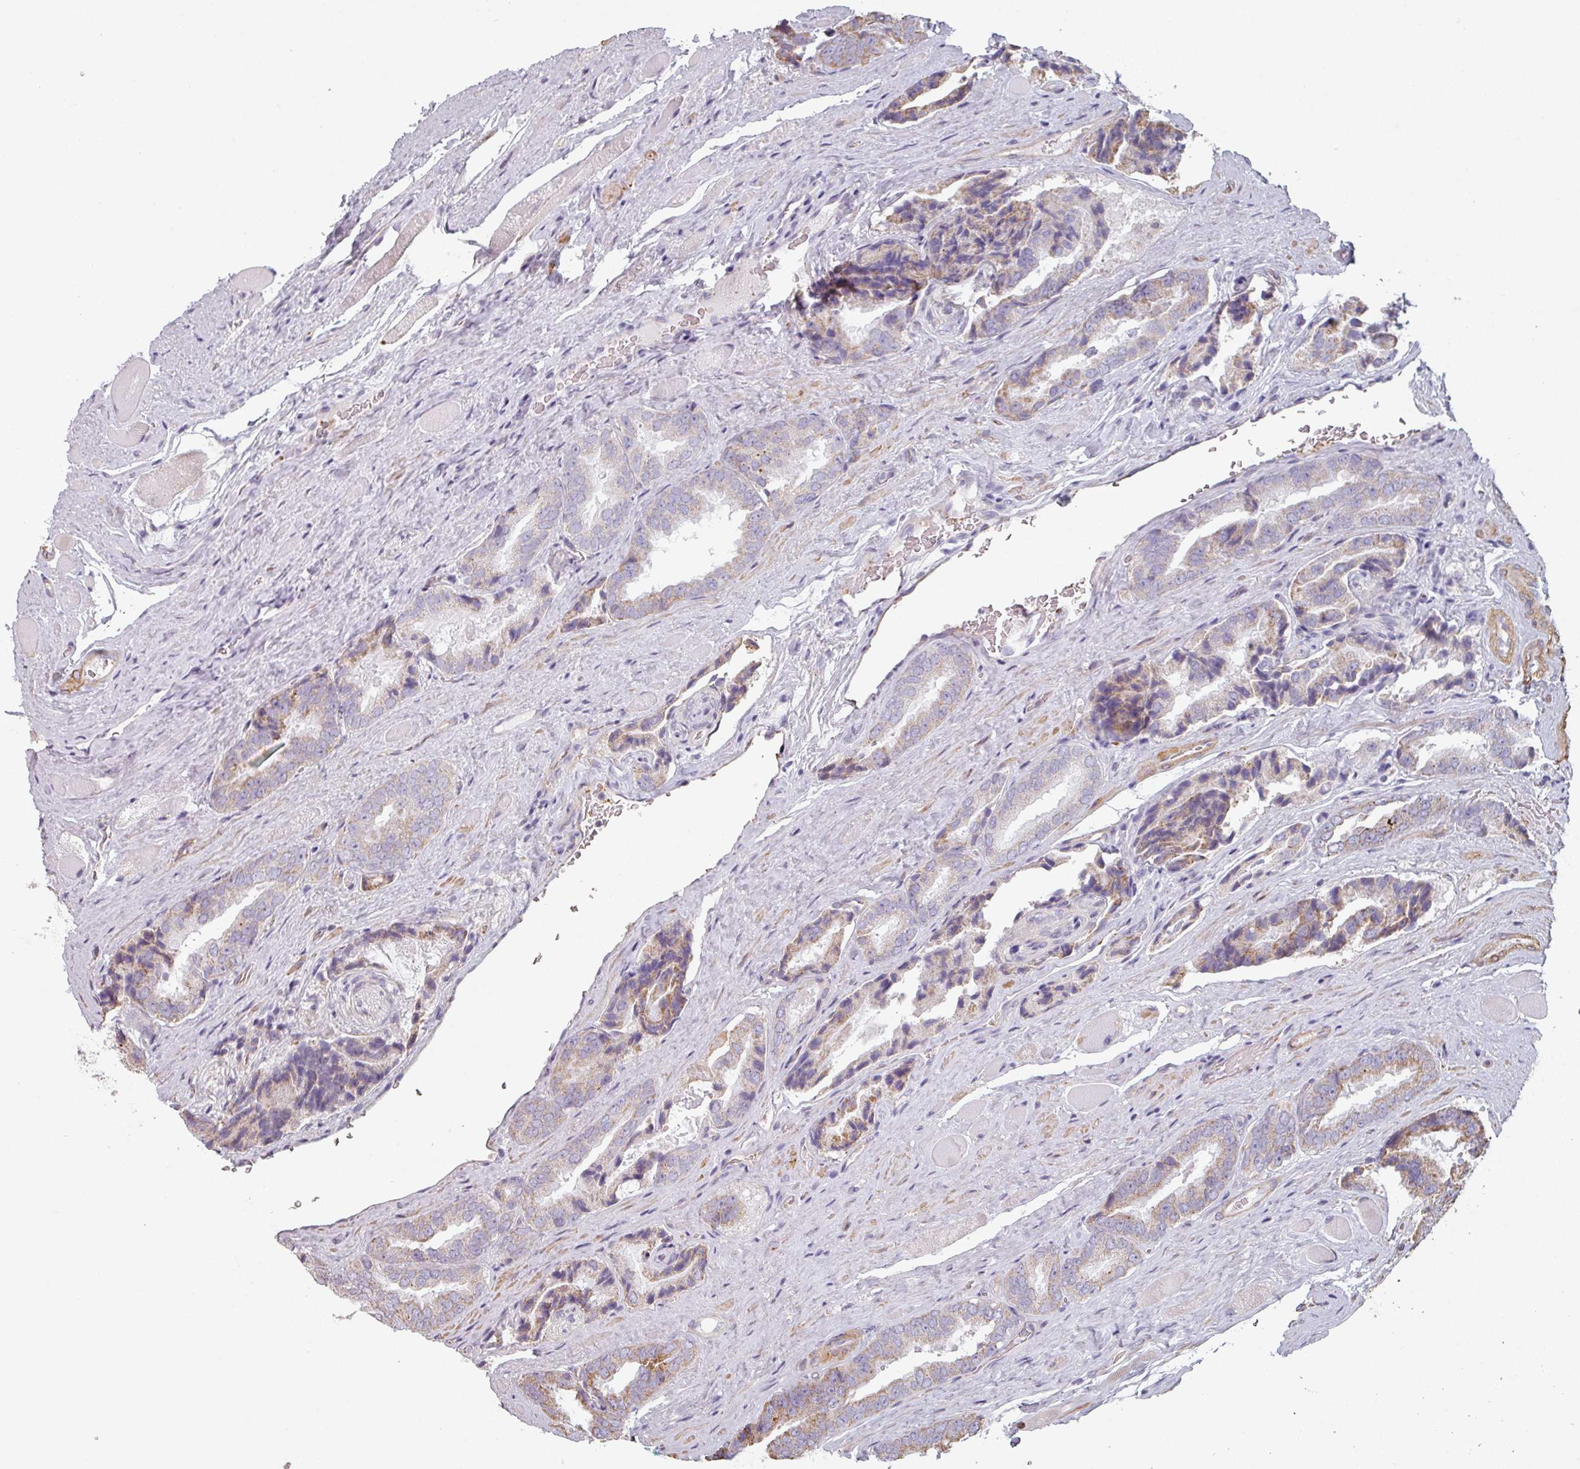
{"staining": {"intensity": "weak", "quantity": "25%-75%", "location": "cytoplasmic/membranous"}, "tissue": "prostate cancer", "cell_type": "Tumor cells", "image_type": "cancer", "snomed": [{"axis": "morphology", "description": "Adenocarcinoma, High grade"}, {"axis": "topography", "description": "Prostate"}], "caption": "Immunohistochemical staining of high-grade adenocarcinoma (prostate) shows low levels of weak cytoplasmic/membranous staining in about 25%-75% of tumor cells.", "gene": "GSTA4", "patient": {"sex": "male", "age": 72}}